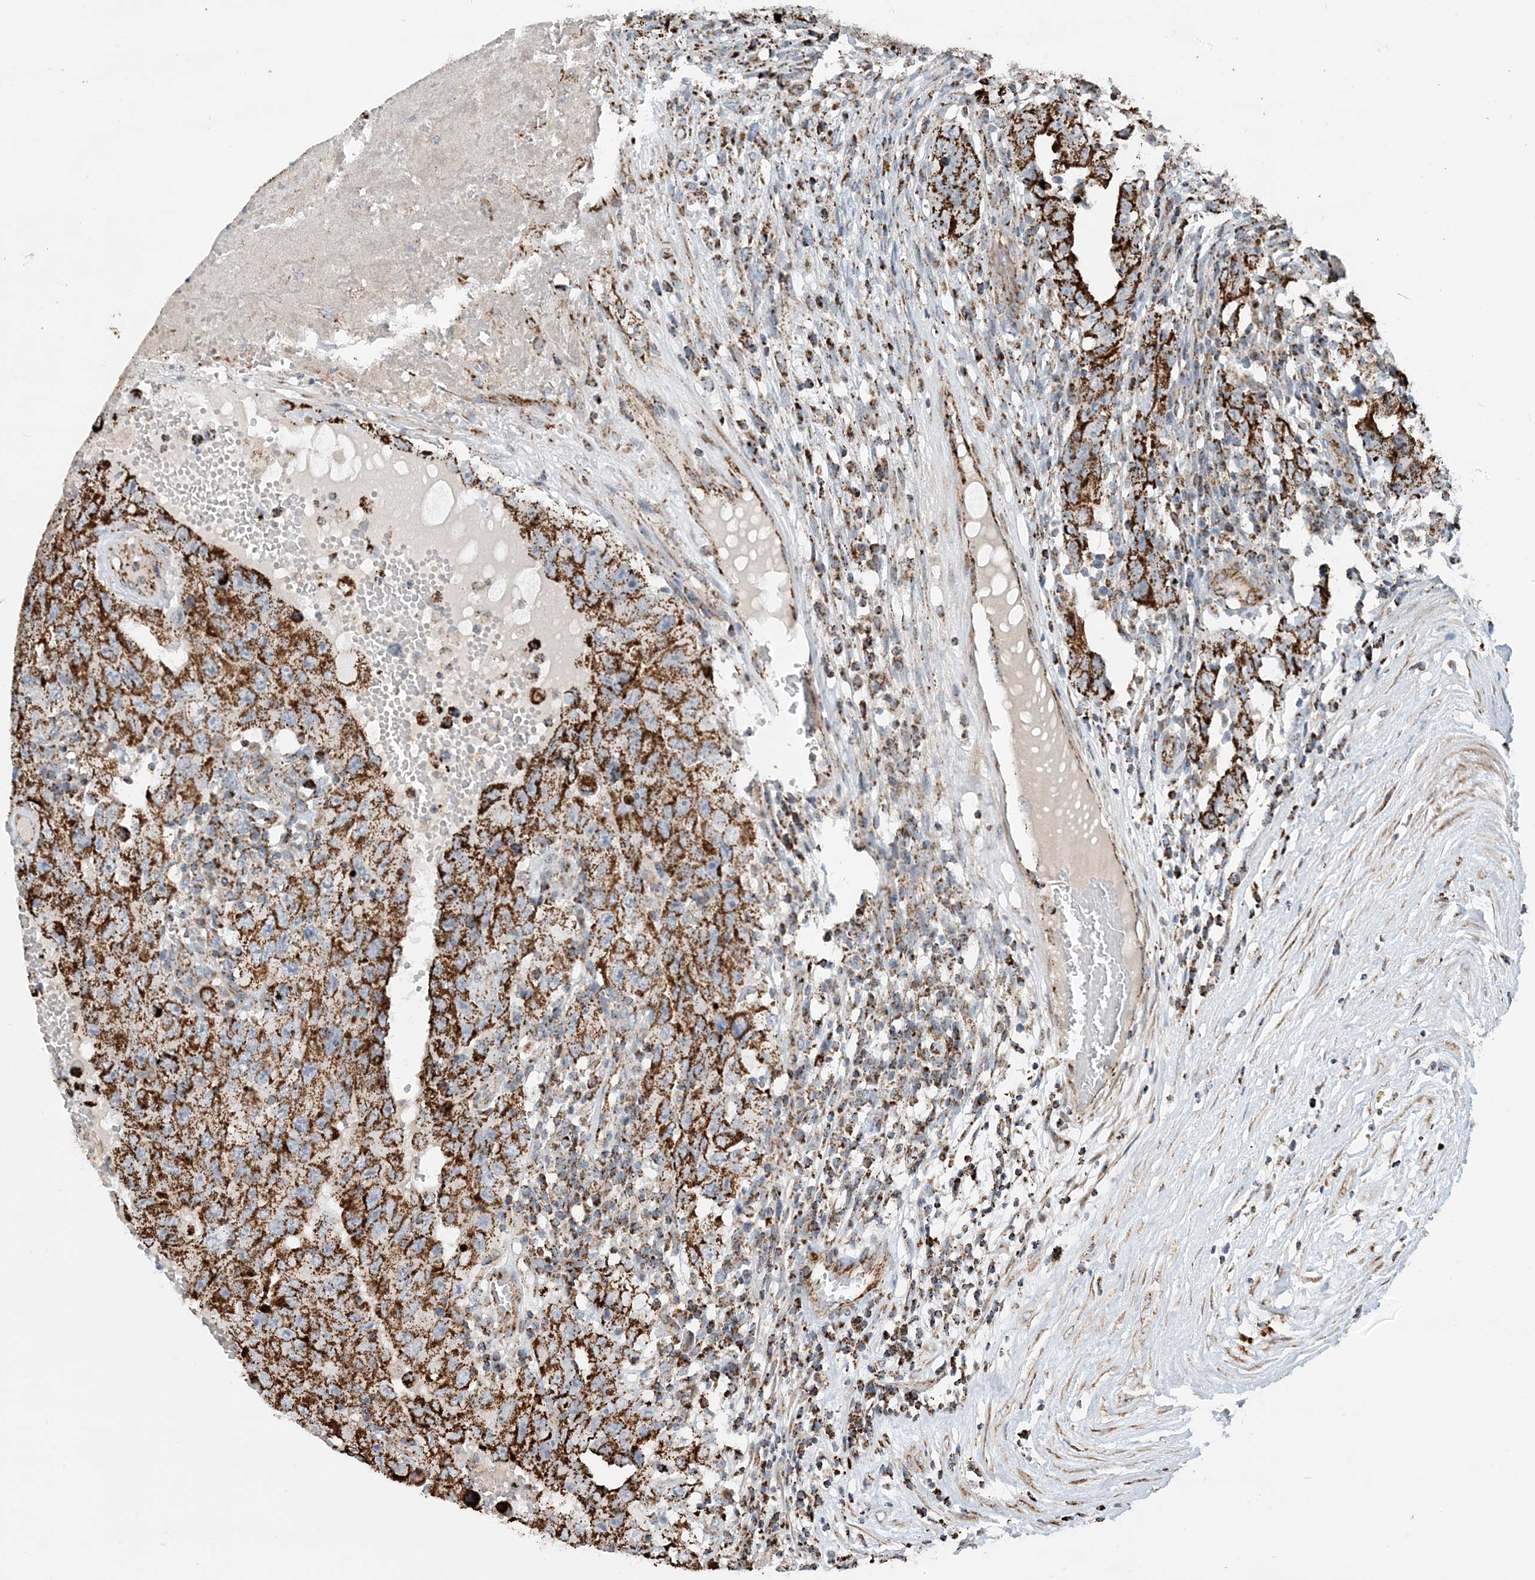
{"staining": {"intensity": "strong", "quantity": ">75%", "location": "cytoplasmic/membranous"}, "tissue": "testis cancer", "cell_type": "Tumor cells", "image_type": "cancer", "snomed": [{"axis": "morphology", "description": "Carcinoma, Embryonal, NOS"}, {"axis": "topography", "description": "Testis"}], "caption": "Brown immunohistochemical staining in testis cancer demonstrates strong cytoplasmic/membranous positivity in about >75% of tumor cells. (Brightfield microscopy of DAB IHC at high magnification).", "gene": "PCDHGA1", "patient": {"sex": "male", "age": 26}}